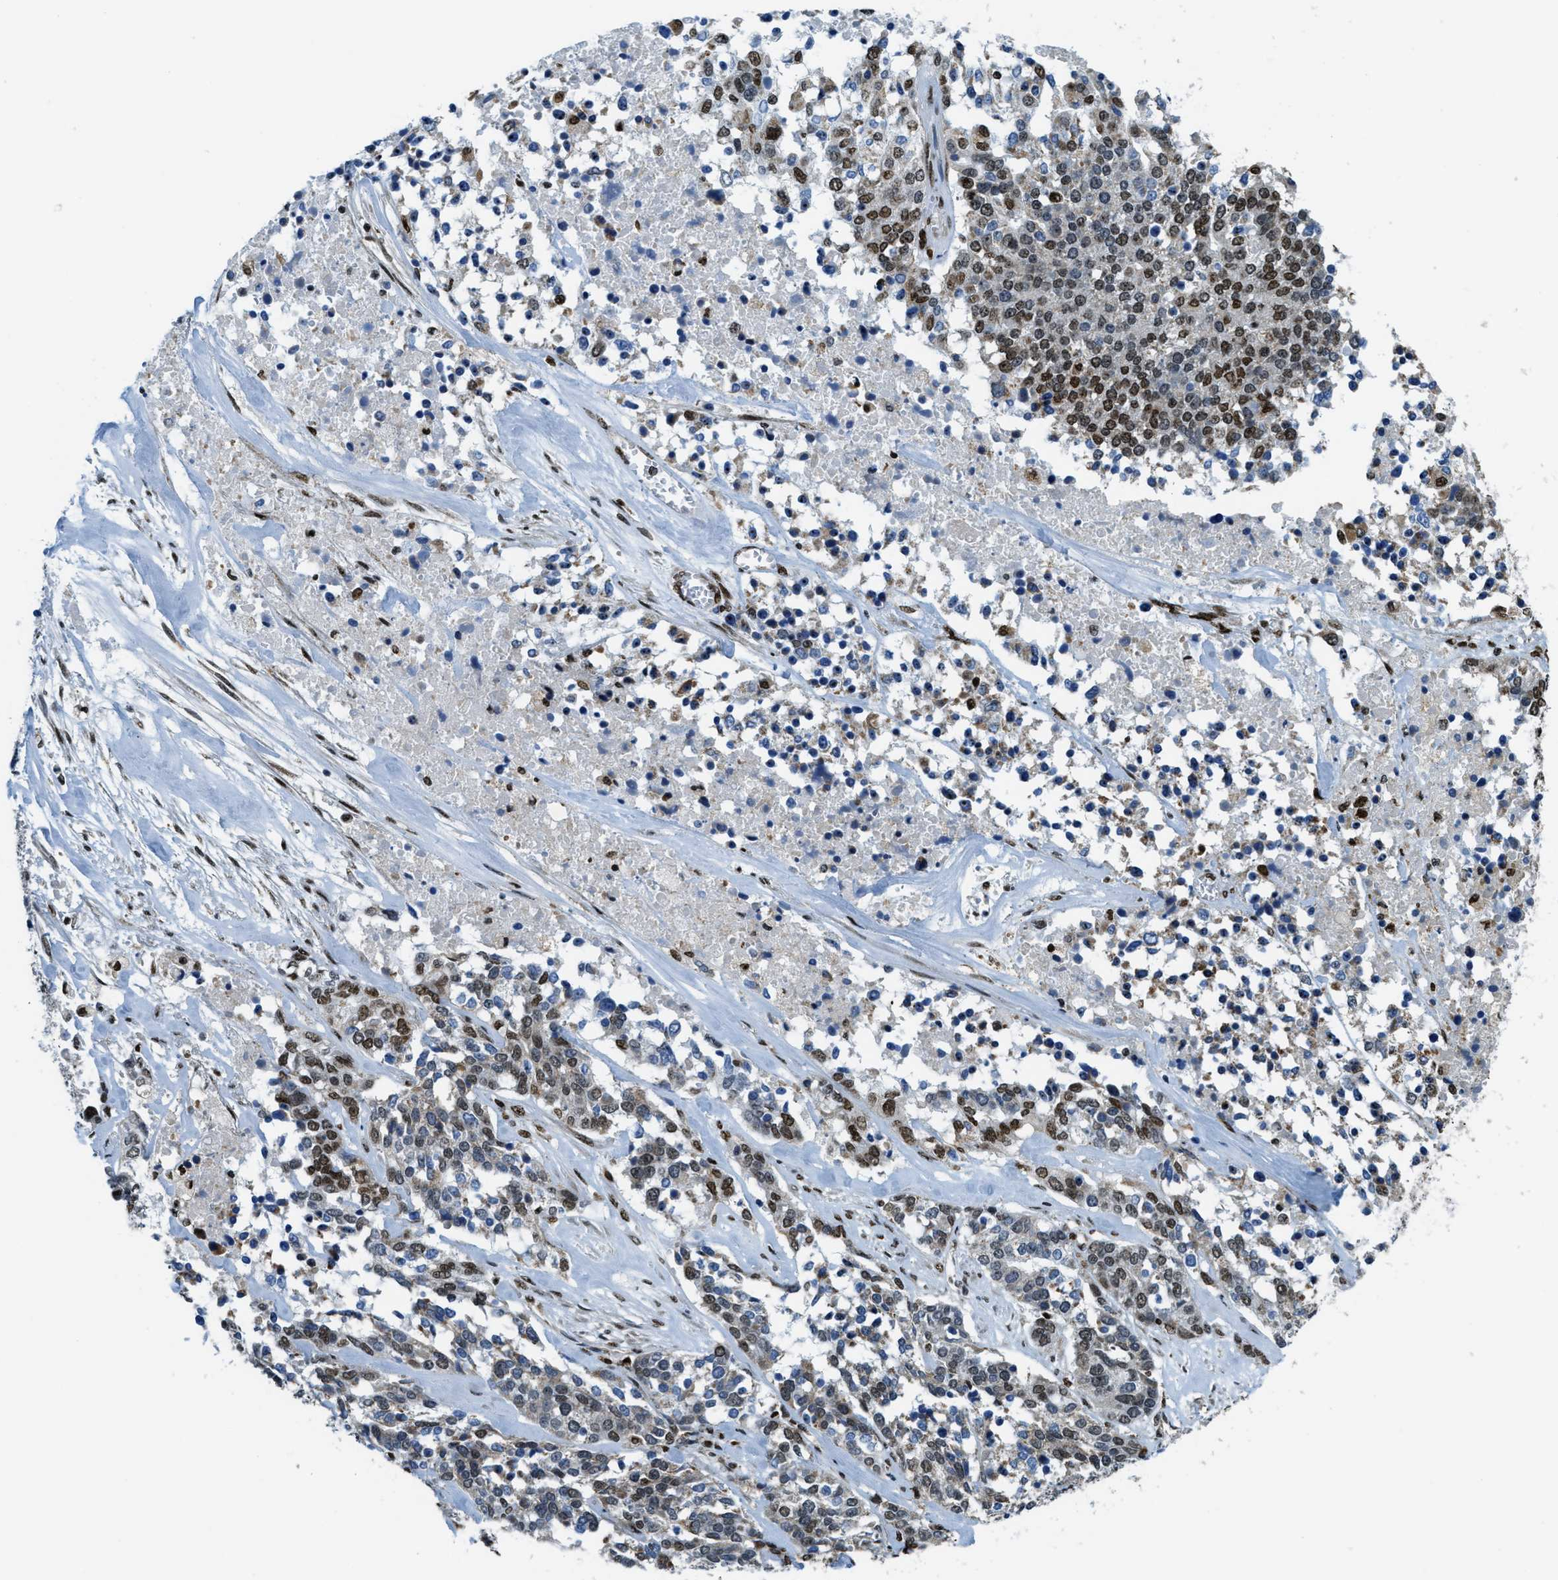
{"staining": {"intensity": "moderate", "quantity": "25%-75%", "location": "nuclear"}, "tissue": "ovarian cancer", "cell_type": "Tumor cells", "image_type": "cancer", "snomed": [{"axis": "morphology", "description": "Cystadenocarcinoma, serous, NOS"}, {"axis": "topography", "description": "Ovary"}], "caption": "Ovarian serous cystadenocarcinoma stained with a protein marker reveals moderate staining in tumor cells.", "gene": "SP100", "patient": {"sex": "female", "age": 44}}